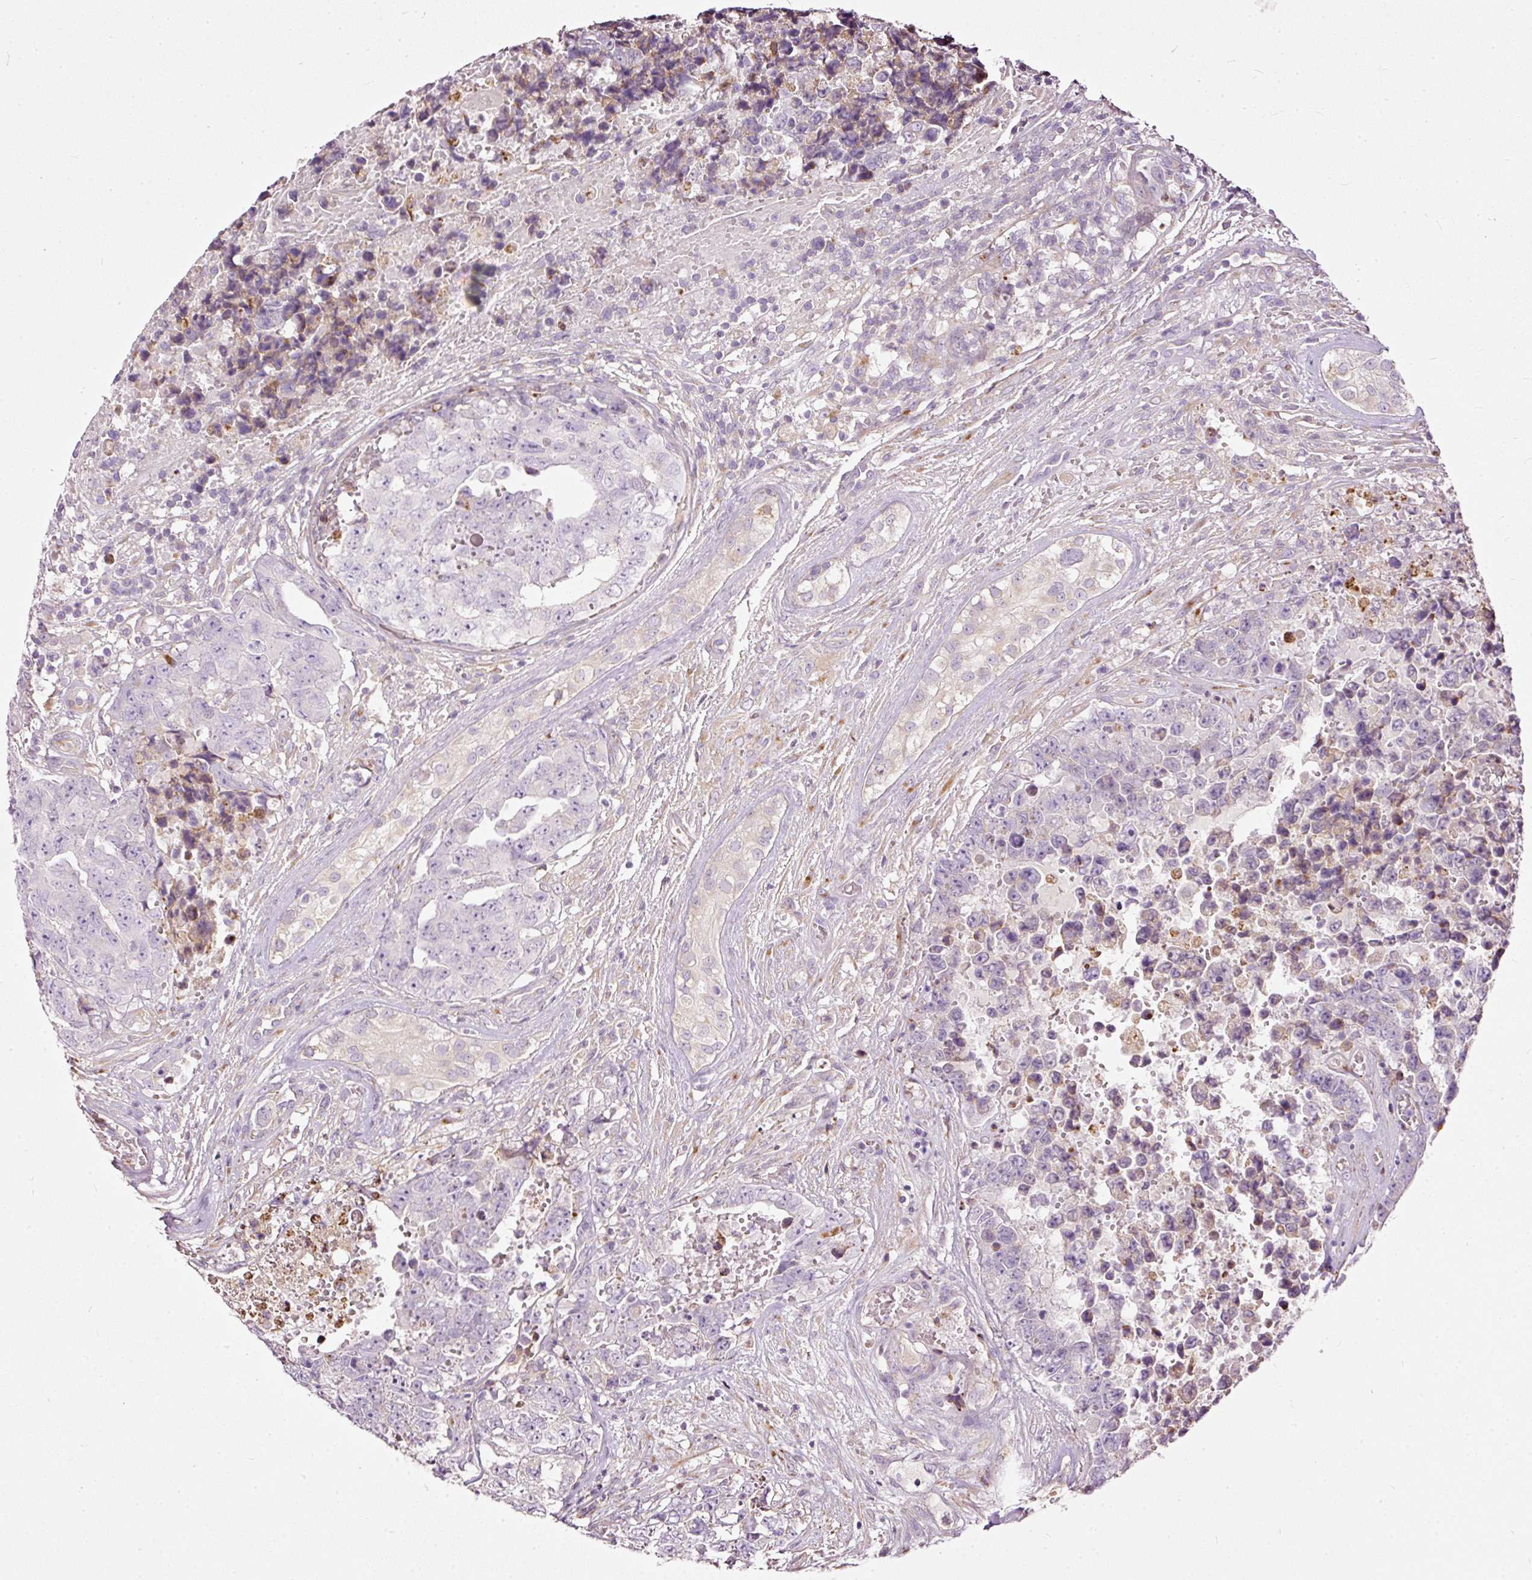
{"staining": {"intensity": "negative", "quantity": "none", "location": "none"}, "tissue": "testis cancer", "cell_type": "Tumor cells", "image_type": "cancer", "snomed": [{"axis": "morphology", "description": "Normal tissue, NOS"}, {"axis": "morphology", "description": "Carcinoma, Embryonal, NOS"}, {"axis": "topography", "description": "Testis"}, {"axis": "topography", "description": "Epididymis"}], "caption": "Protein analysis of testis cancer (embryonal carcinoma) shows no significant expression in tumor cells.", "gene": "PAQR9", "patient": {"sex": "male", "age": 25}}